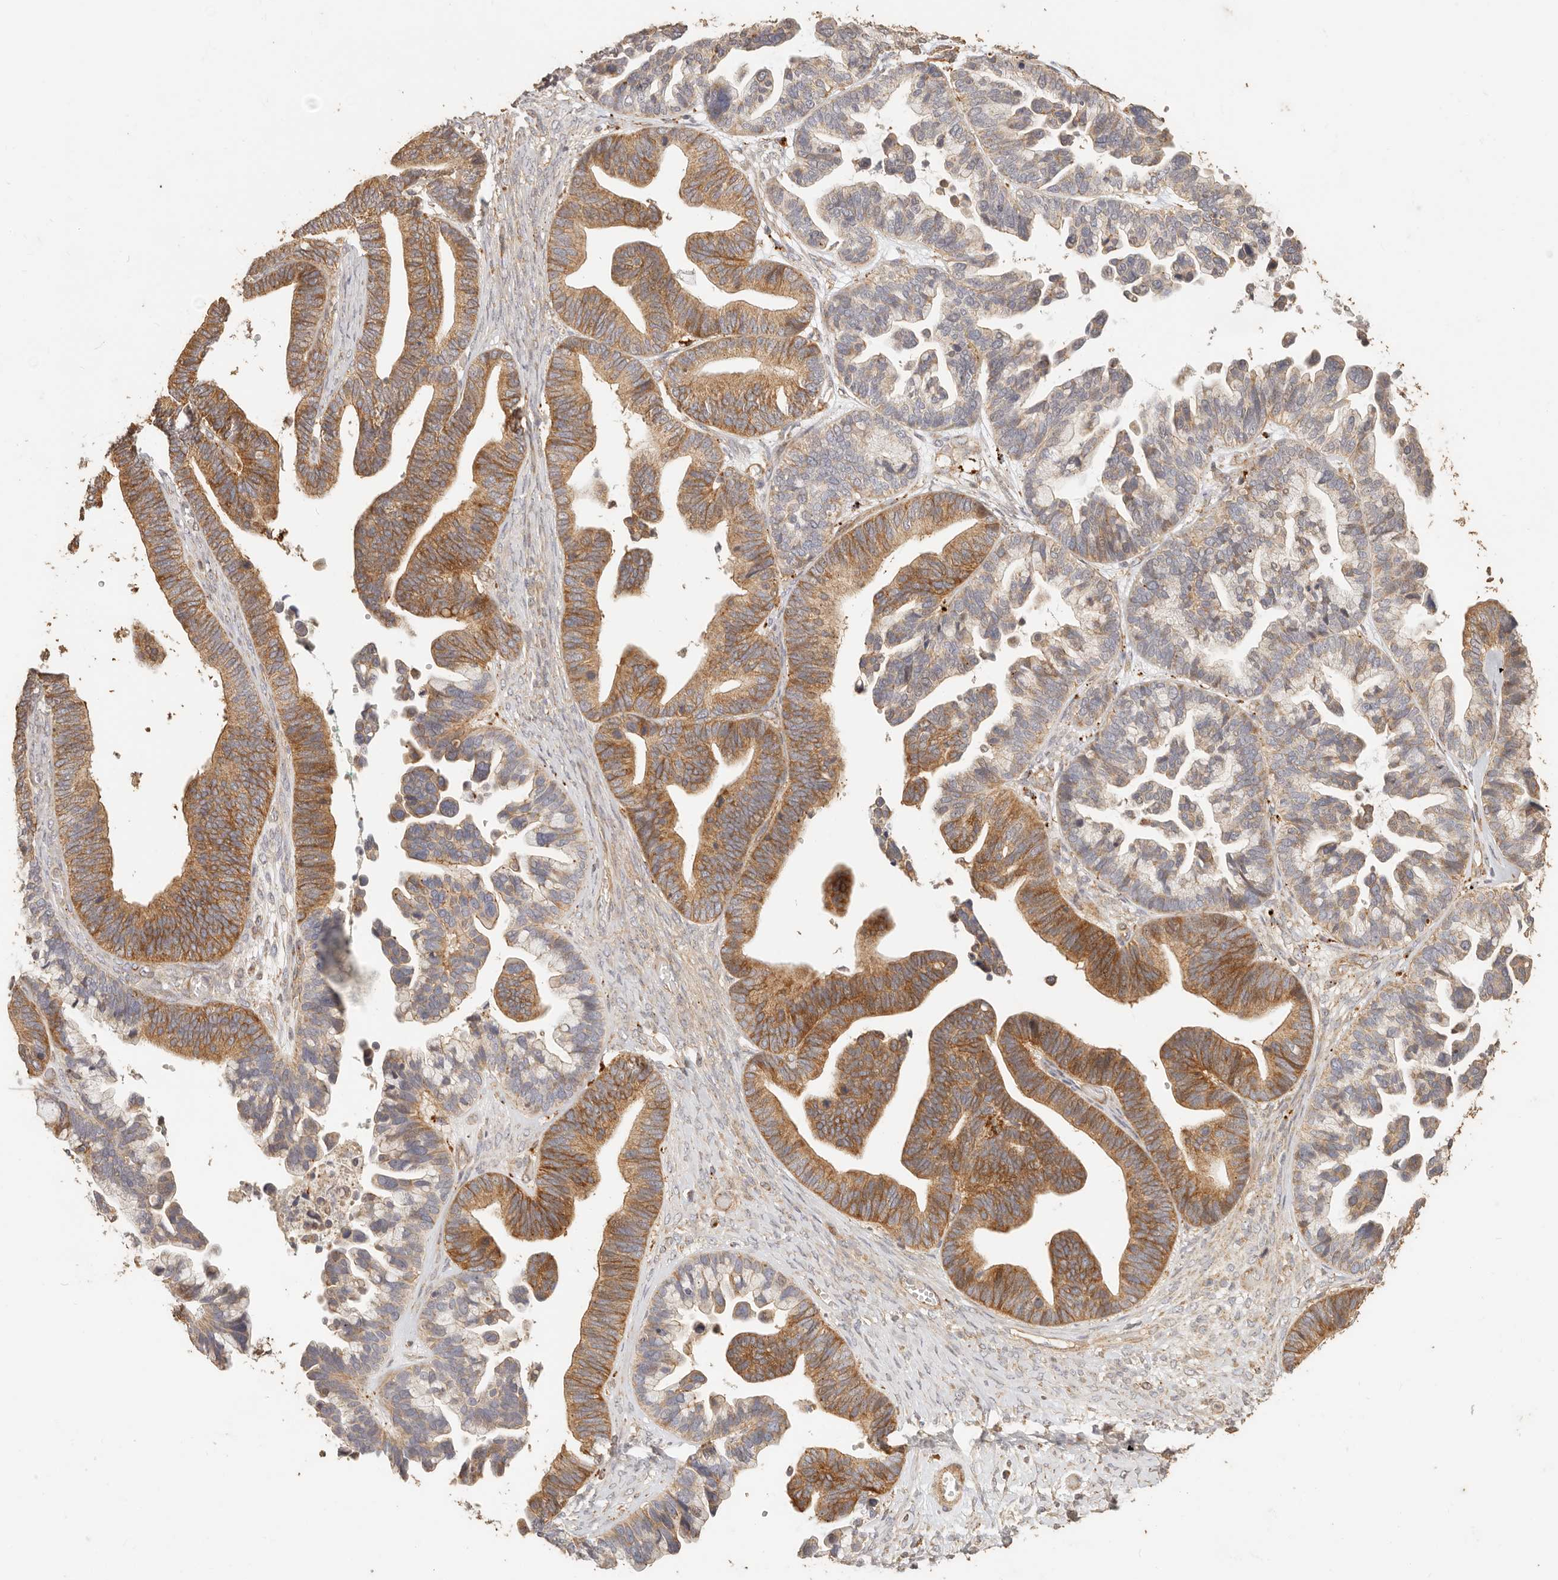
{"staining": {"intensity": "moderate", "quantity": ">75%", "location": "cytoplasmic/membranous"}, "tissue": "ovarian cancer", "cell_type": "Tumor cells", "image_type": "cancer", "snomed": [{"axis": "morphology", "description": "Cystadenocarcinoma, serous, NOS"}, {"axis": "topography", "description": "Ovary"}], "caption": "Human ovarian cancer (serous cystadenocarcinoma) stained with a brown dye shows moderate cytoplasmic/membranous positive staining in approximately >75% of tumor cells.", "gene": "PTPN22", "patient": {"sex": "female", "age": 56}}